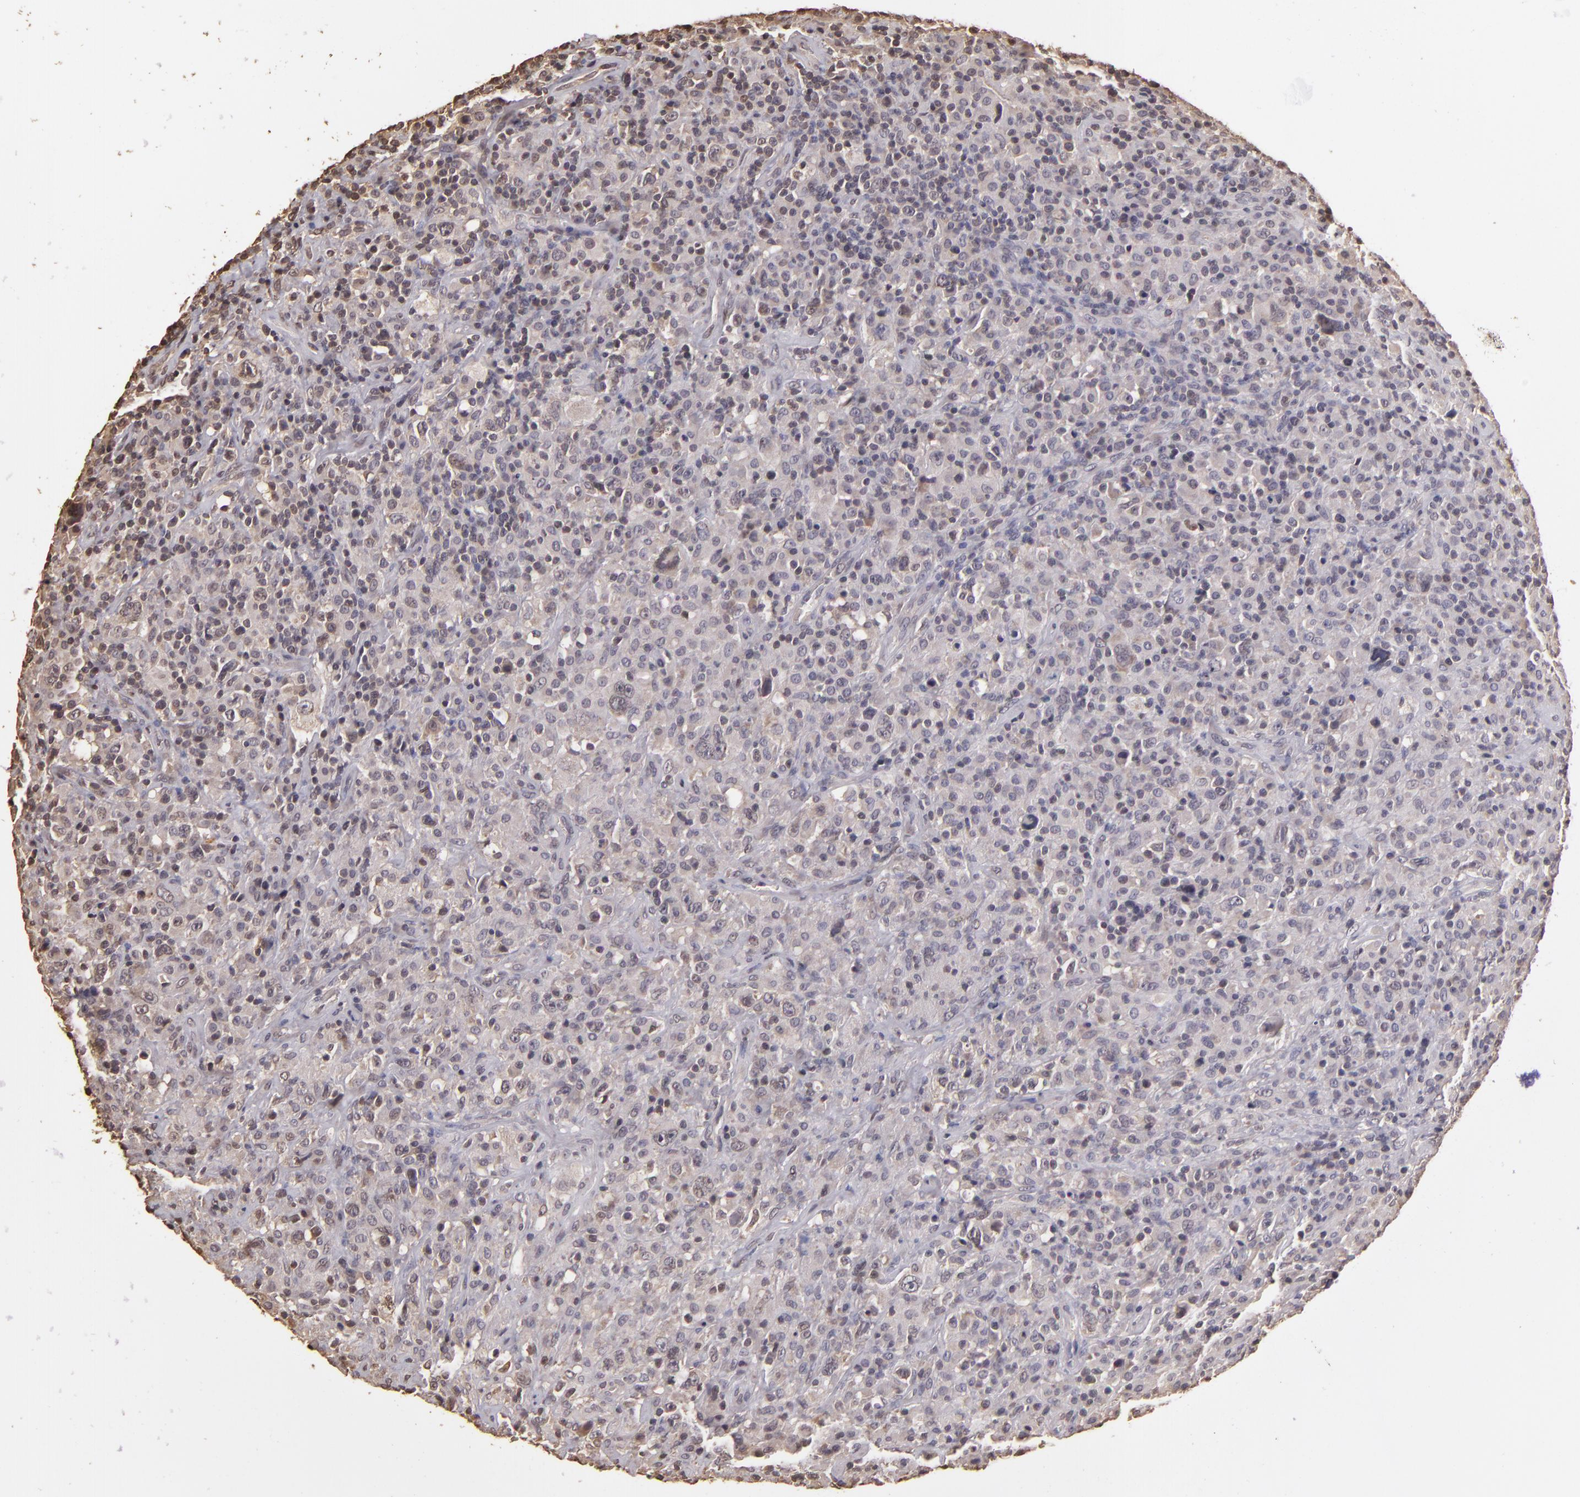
{"staining": {"intensity": "negative", "quantity": "none", "location": "none"}, "tissue": "lymphoma", "cell_type": "Tumor cells", "image_type": "cancer", "snomed": [{"axis": "morphology", "description": "Hodgkin's disease, NOS"}, {"axis": "topography", "description": "Lymph node"}], "caption": "IHC of human Hodgkin's disease displays no positivity in tumor cells.", "gene": "ARPC2", "patient": {"sex": "male", "age": 46}}